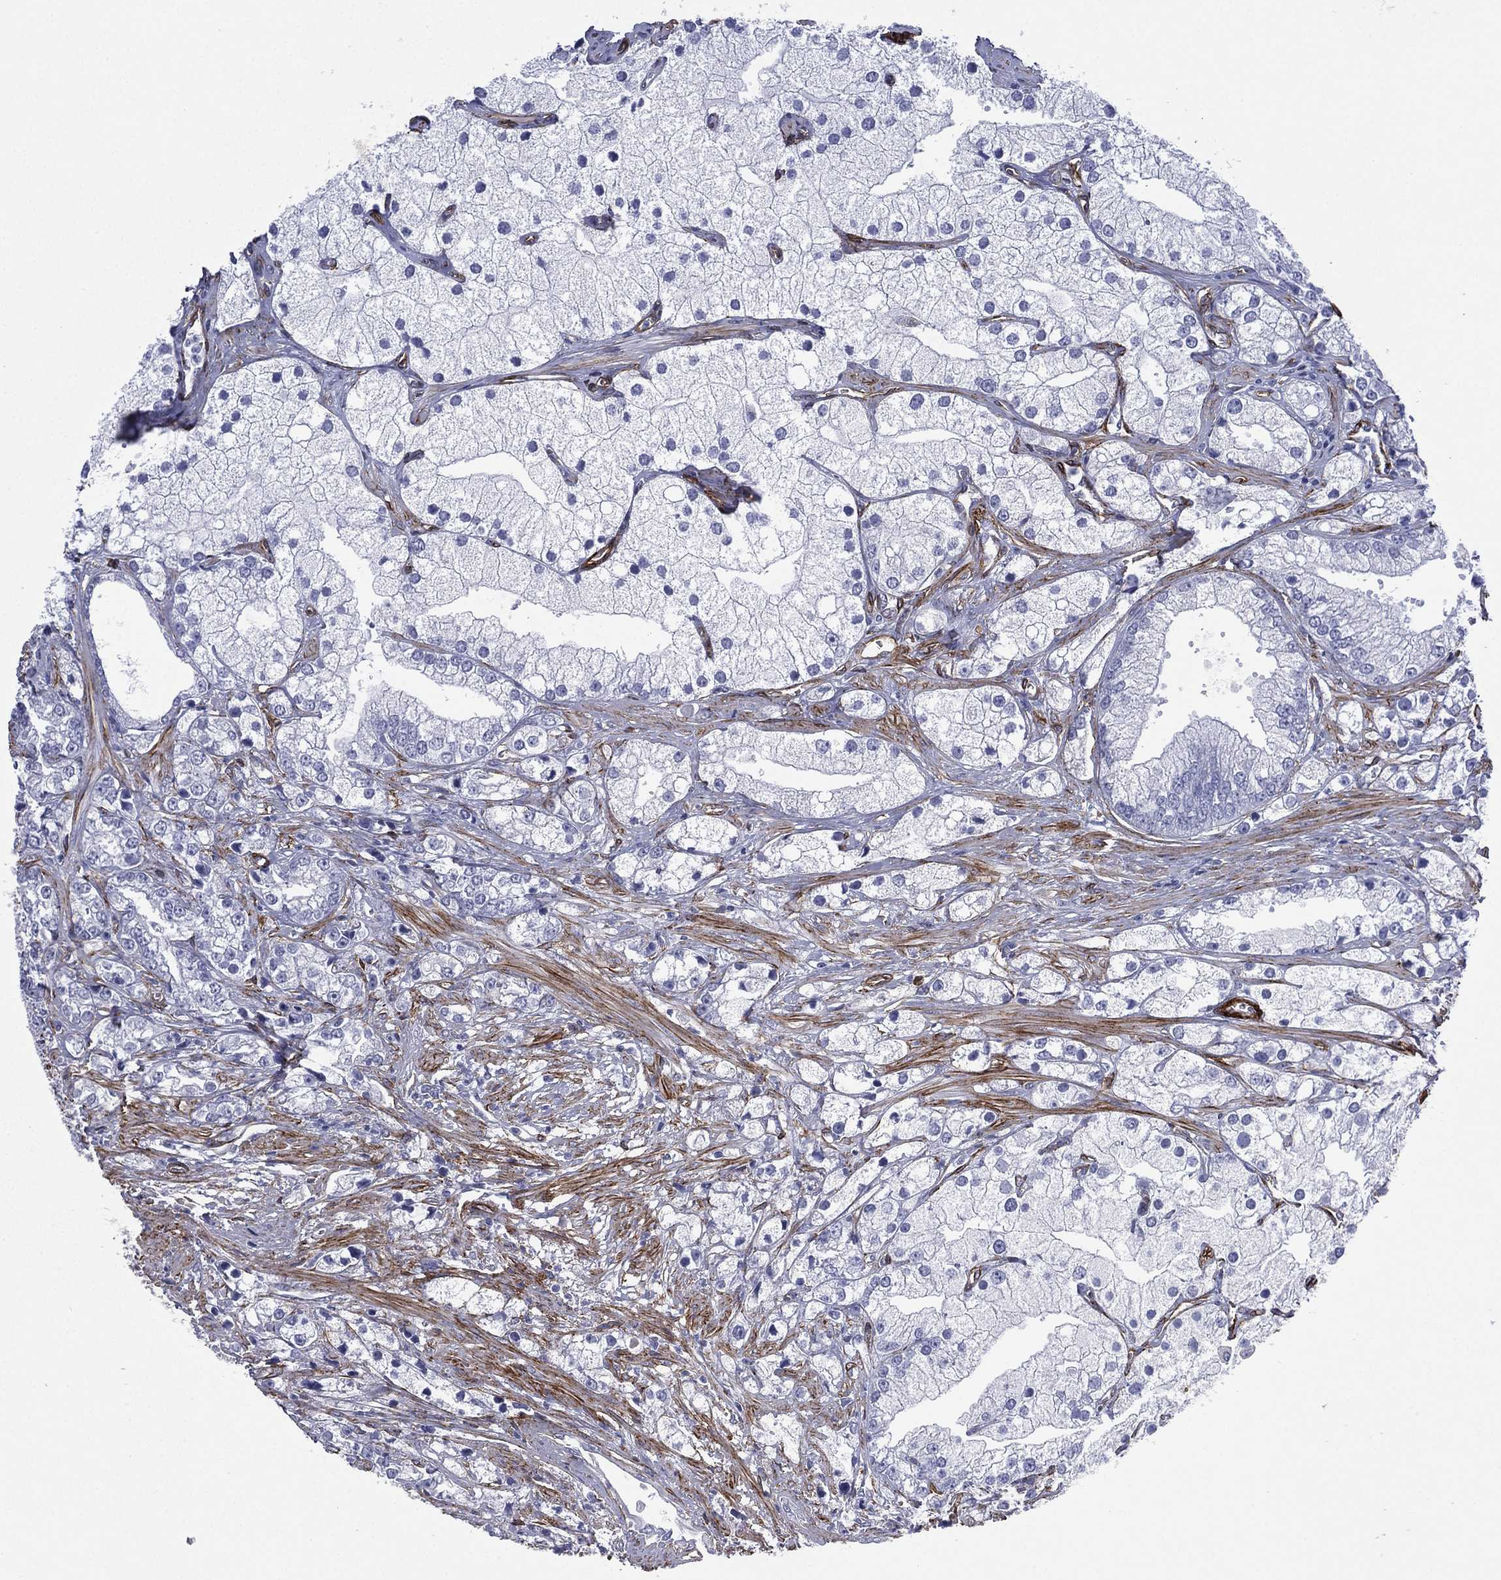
{"staining": {"intensity": "negative", "quantity": "none", "location": "none"}, "tissue": "prostate cancer", "cell_type": "Tumor cells", "image_type": "cancer", "snomed": [{"axis": "morphology", "description": "Adenocarcinoma, NOS"}, {"axis": "topography", "description": "Prostate and seminal vesicle, NOS"}, {"axis": "topography", "description": "Prostate"}], "caption": "Immunohistochemistry (IHC) of human prostate adenocarcinoma exhibits no expression in tumor cells.", "gene": "CAVIN3", "patient": {"sex": "male", "age": 79}}